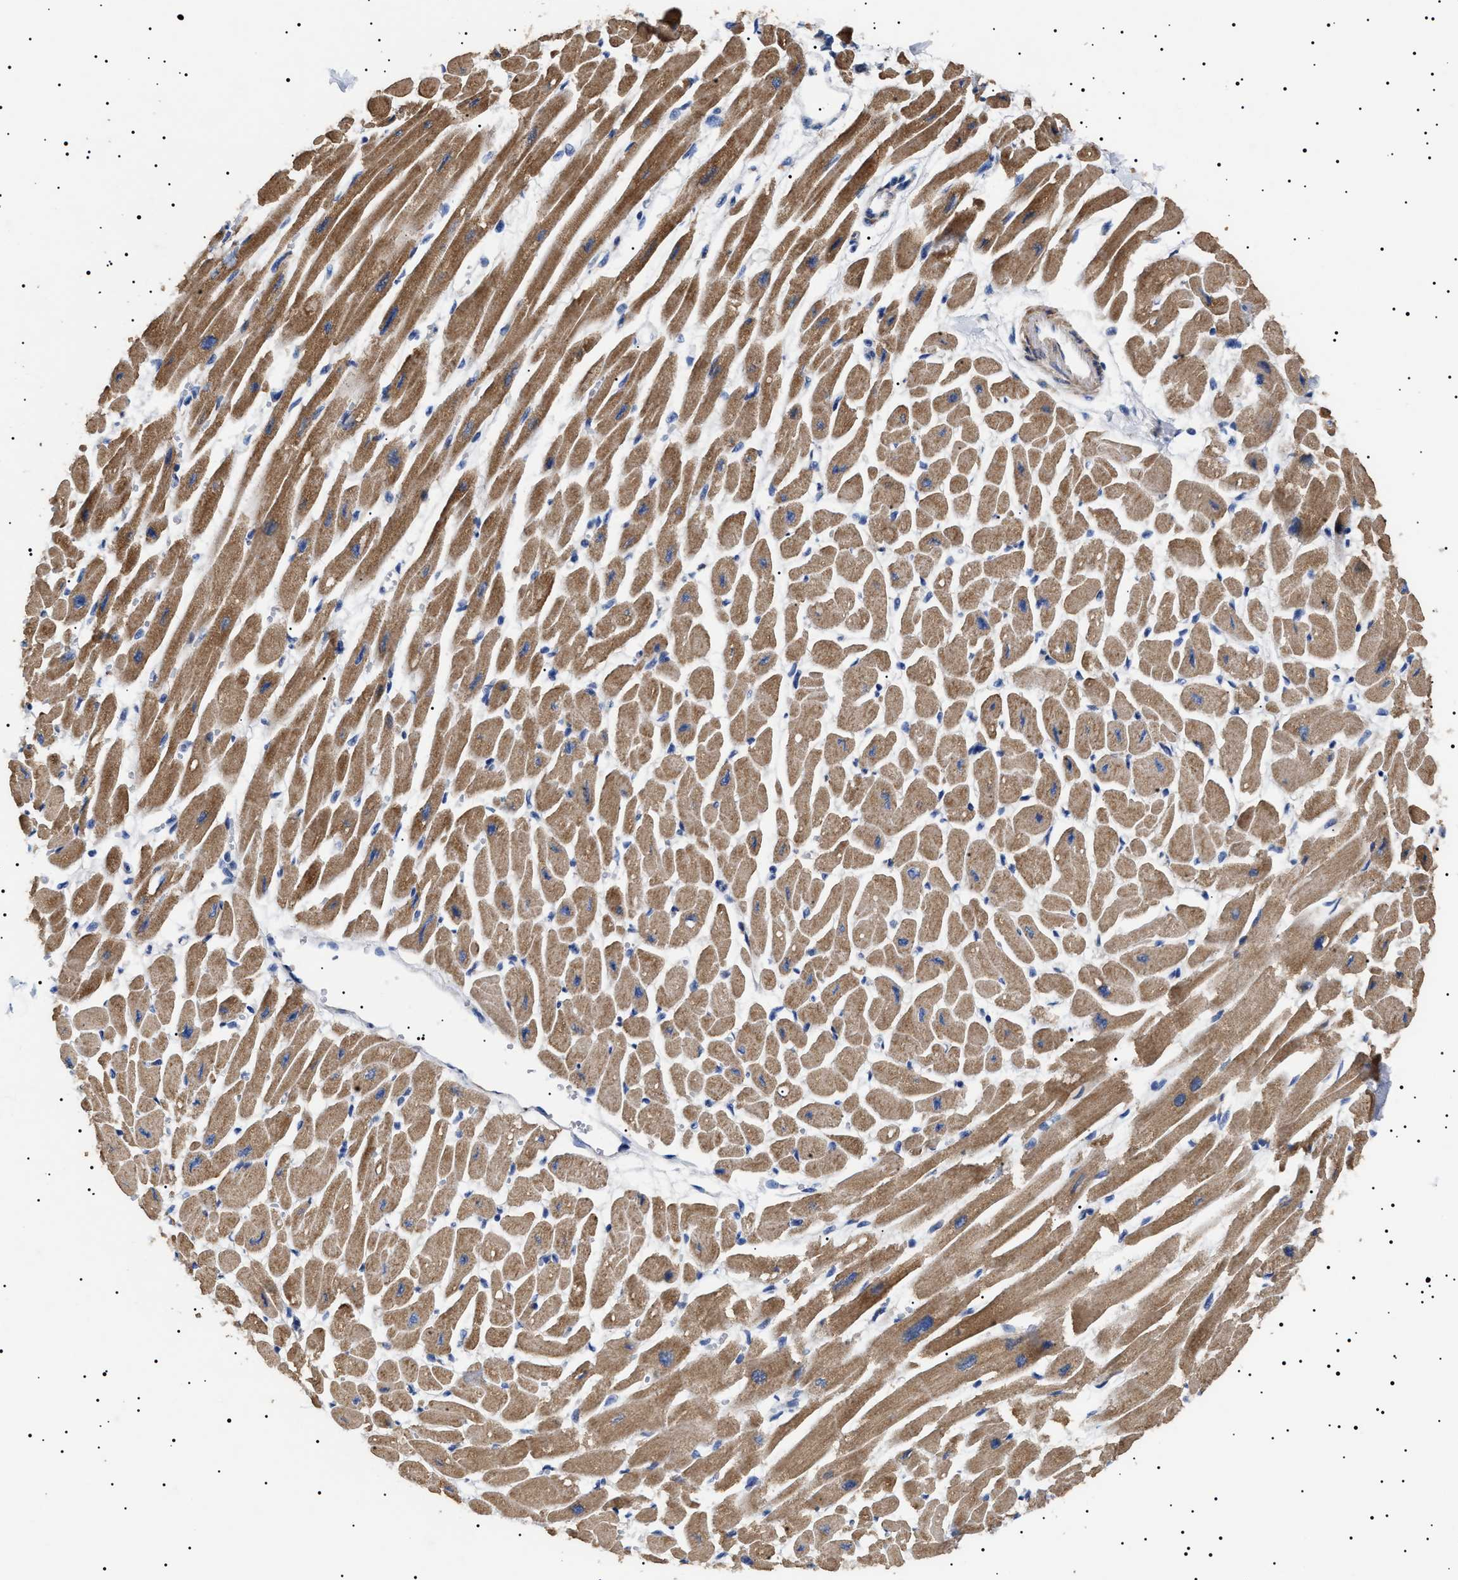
{"staining": {"intensity": "moderate", "quantity": ">75%", "location": "cytoplasmic/membranous"}, "tissue": "heart muscle", "cell_type": "Cardiomyocytes", "image_type": "normal", "snomed": [{"axis": "morphology", "description": "Normal tissue, NOS"}, {"axis": "topography", "description": "Heart"}], "caption": "This is a photomicrograph of immunohistochemistry (IHC) staining of unremarkable heart muscle, which shows moderate staining in the cytoplasmic/membranous of cardiomyocytes.", "gene": "RAB34", "patient": {"sex": "female", "age": 54}}